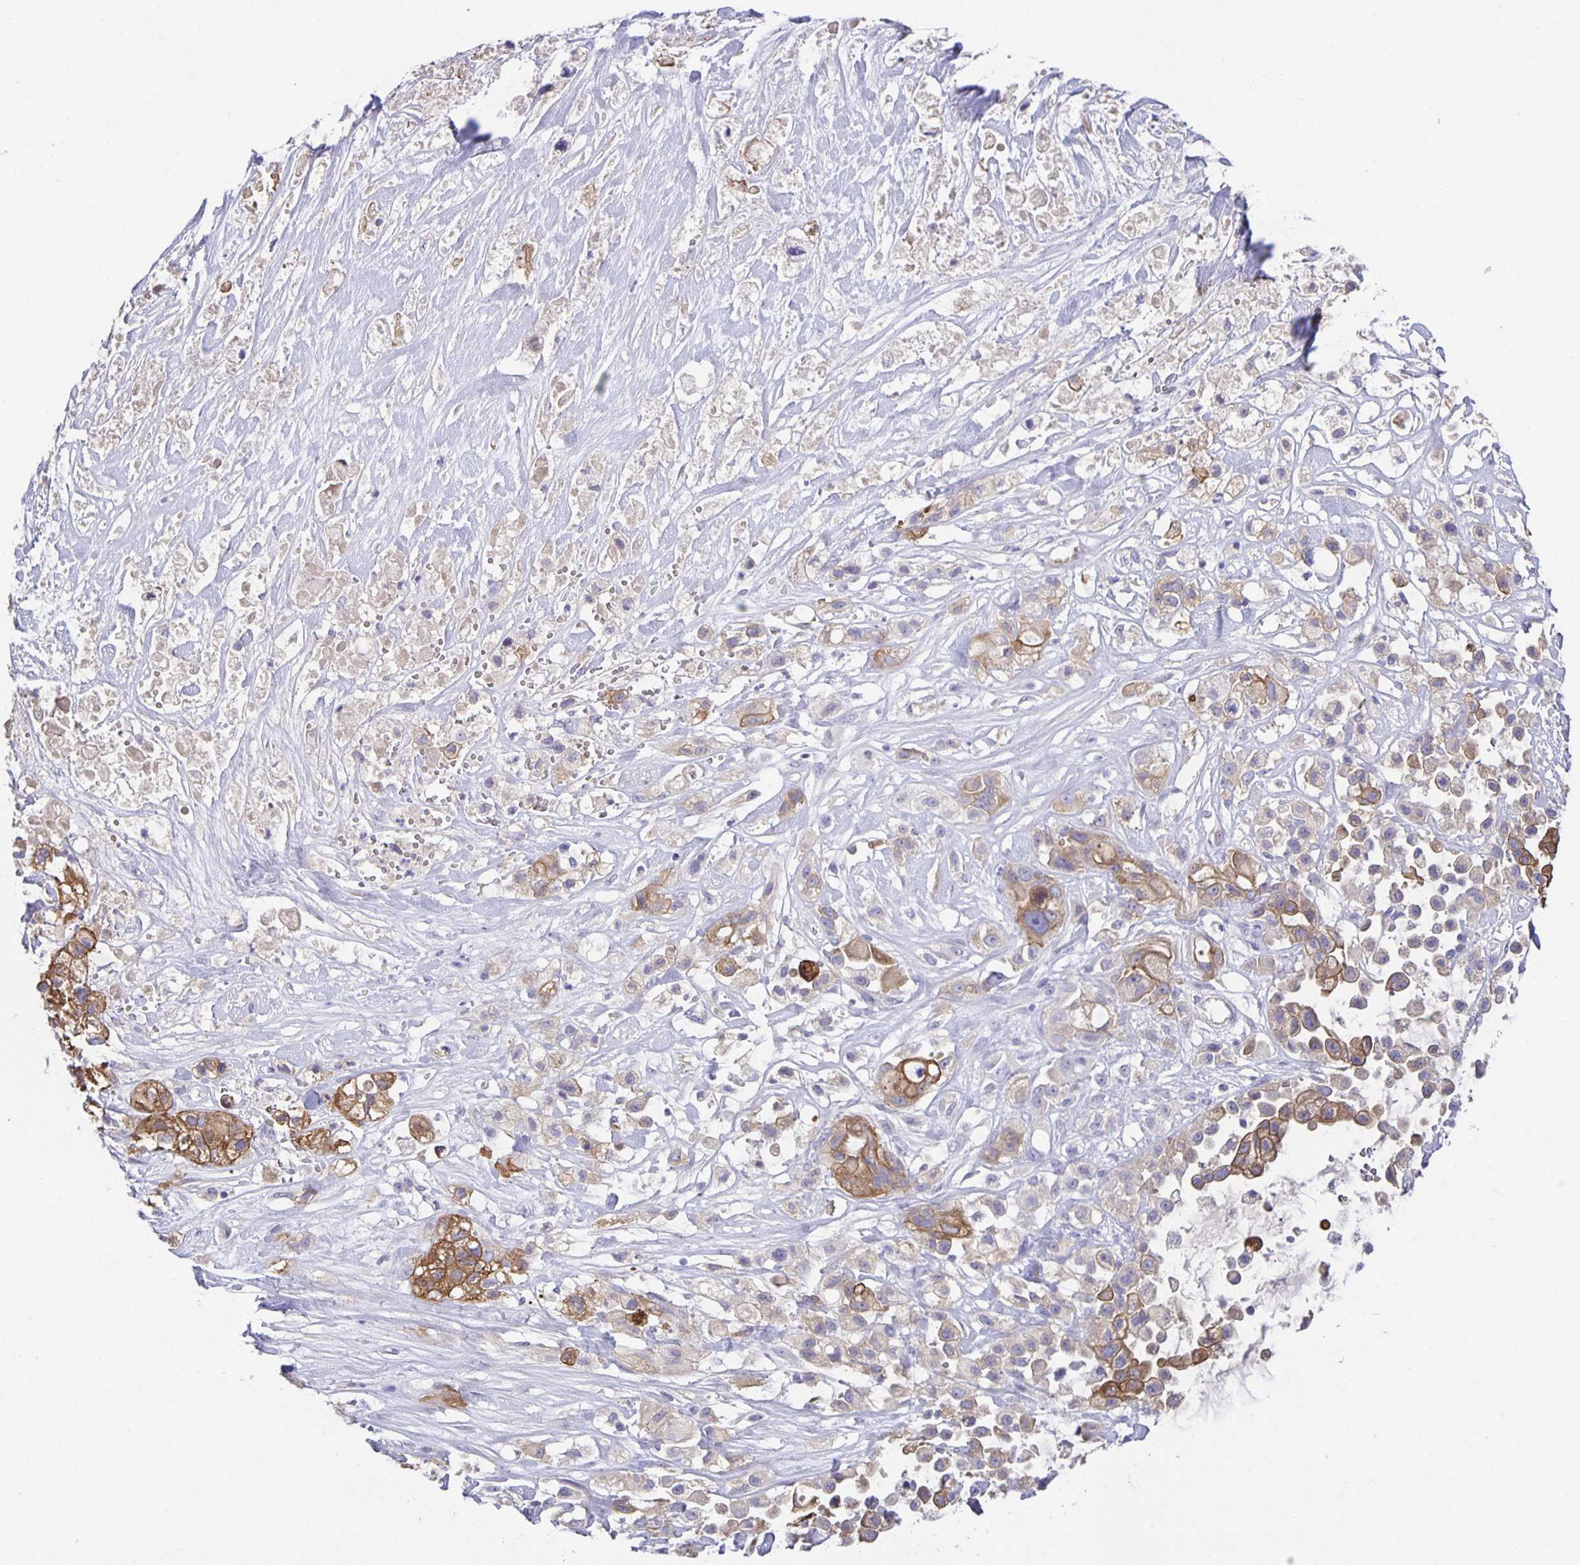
{"staining": {"intensity": "moderate", "quantity": "25%-75%", "location": "cytoplasmic/membranous"}, "tissue": "pancreatic cancer", "cell_type": "Tumor cells", "image_type": "cancer", "snomed": [{"axis": "morphology", "description": "Adenocarcinoma, NOS"}, {"axis": "topography", "description": "Pancreas"}], "caption": "This image exhibits immunohistochemistry (IHC) staining of human pancreatic cancer, with medium moderate cytoplasmic/membranous positivity in about 25%-75% of tumor cells.", "gene": "PTPN3", "patient": {"sex": "male", "age": 44}}